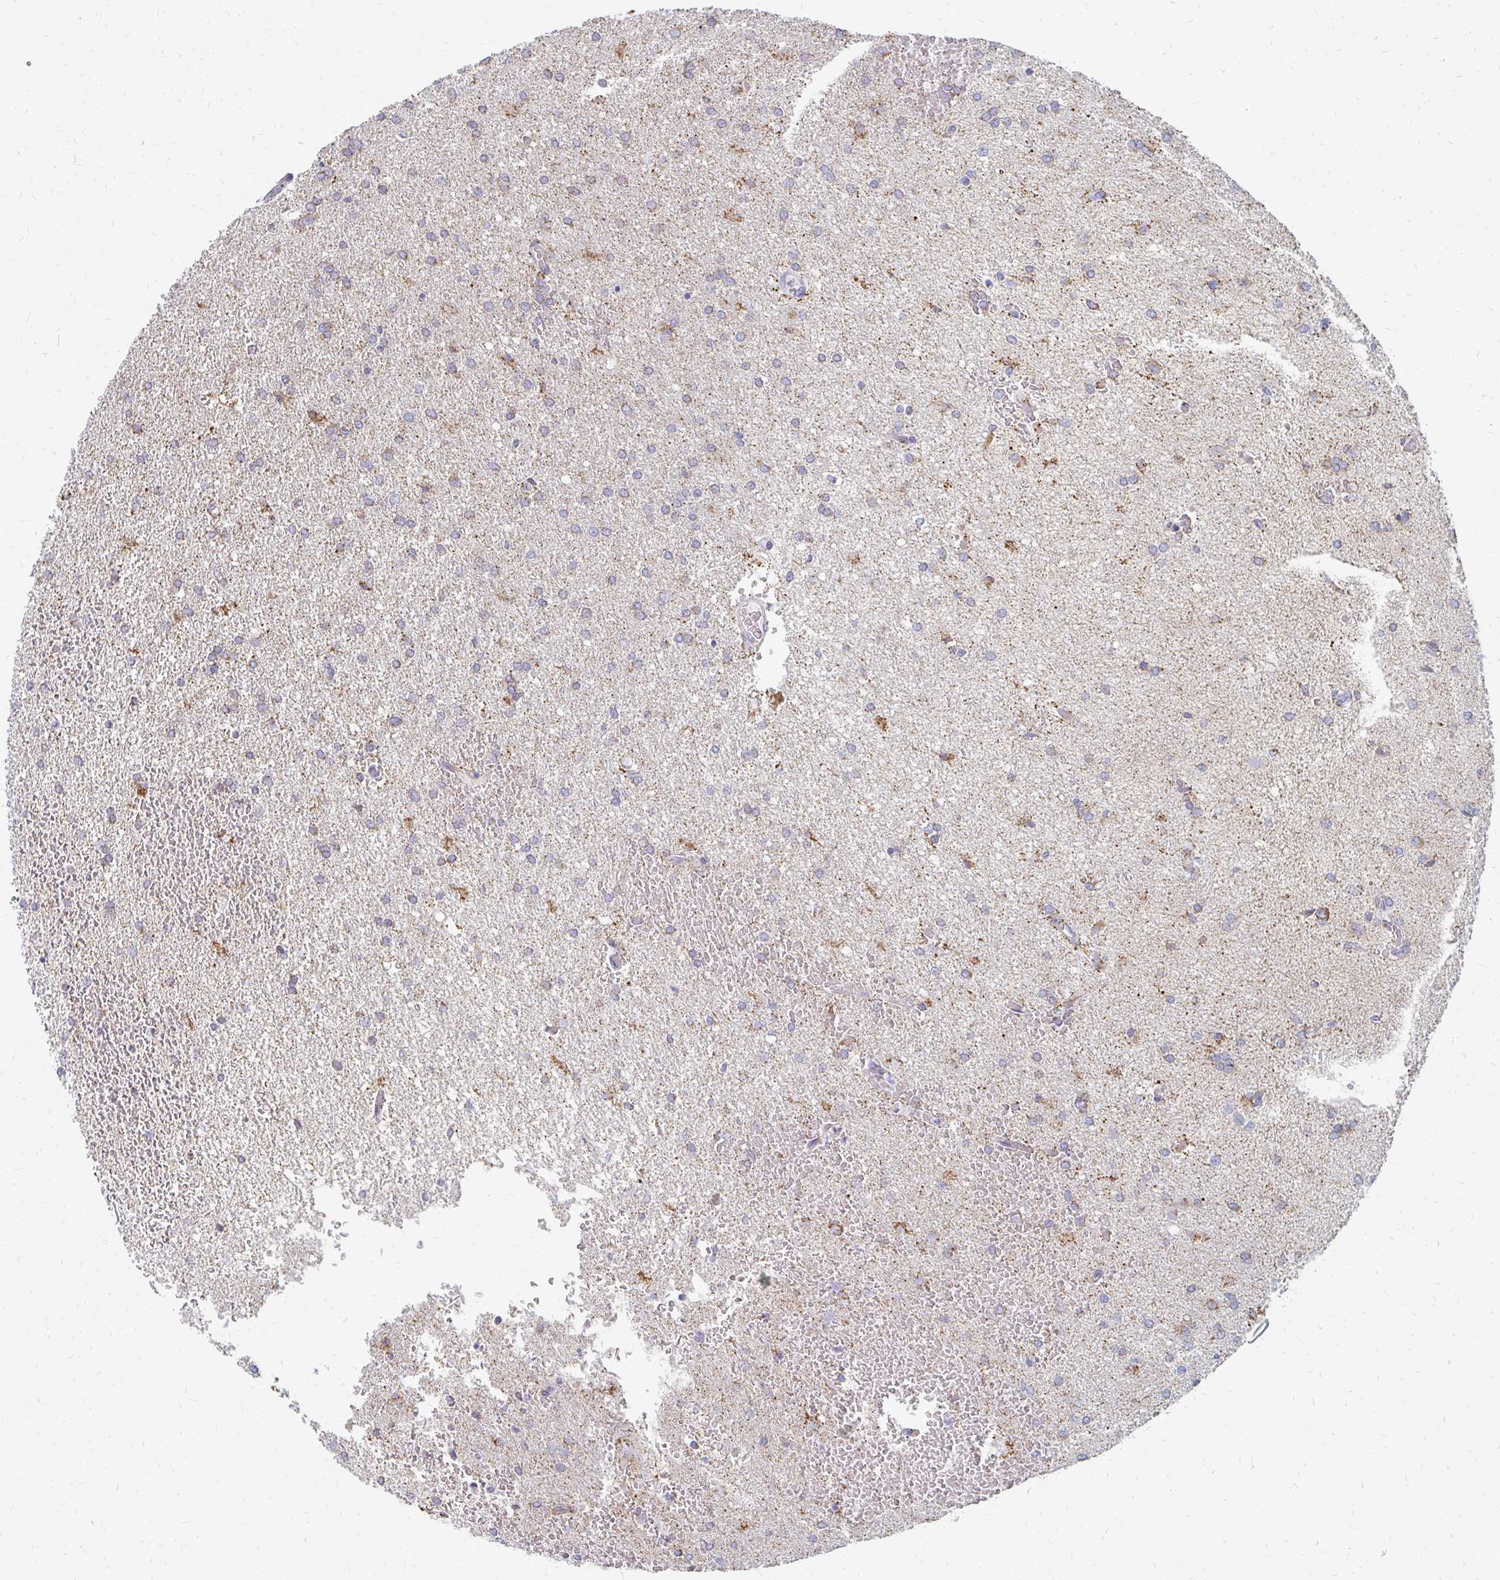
{"staining": {"intensity": "weak", "quantity": "25%-75%", "location": "cytoplasmic/membranous"}, "tissue": "glioma", "cell_type": "Tumor cells", "image_type": "cancer", "snomed": [{"axis": "morphology", "description": "Glioma, malignant, High grade"}, {"axis": "topography", "description": "Brain"}], "caption": "A photomicrograph of glioma stained for a protein reveals weak cytoplasmic/membranous brown staining in tumor cells.", "gene": "OR10V1", "patient": {"sex": "female", "age": 50}}